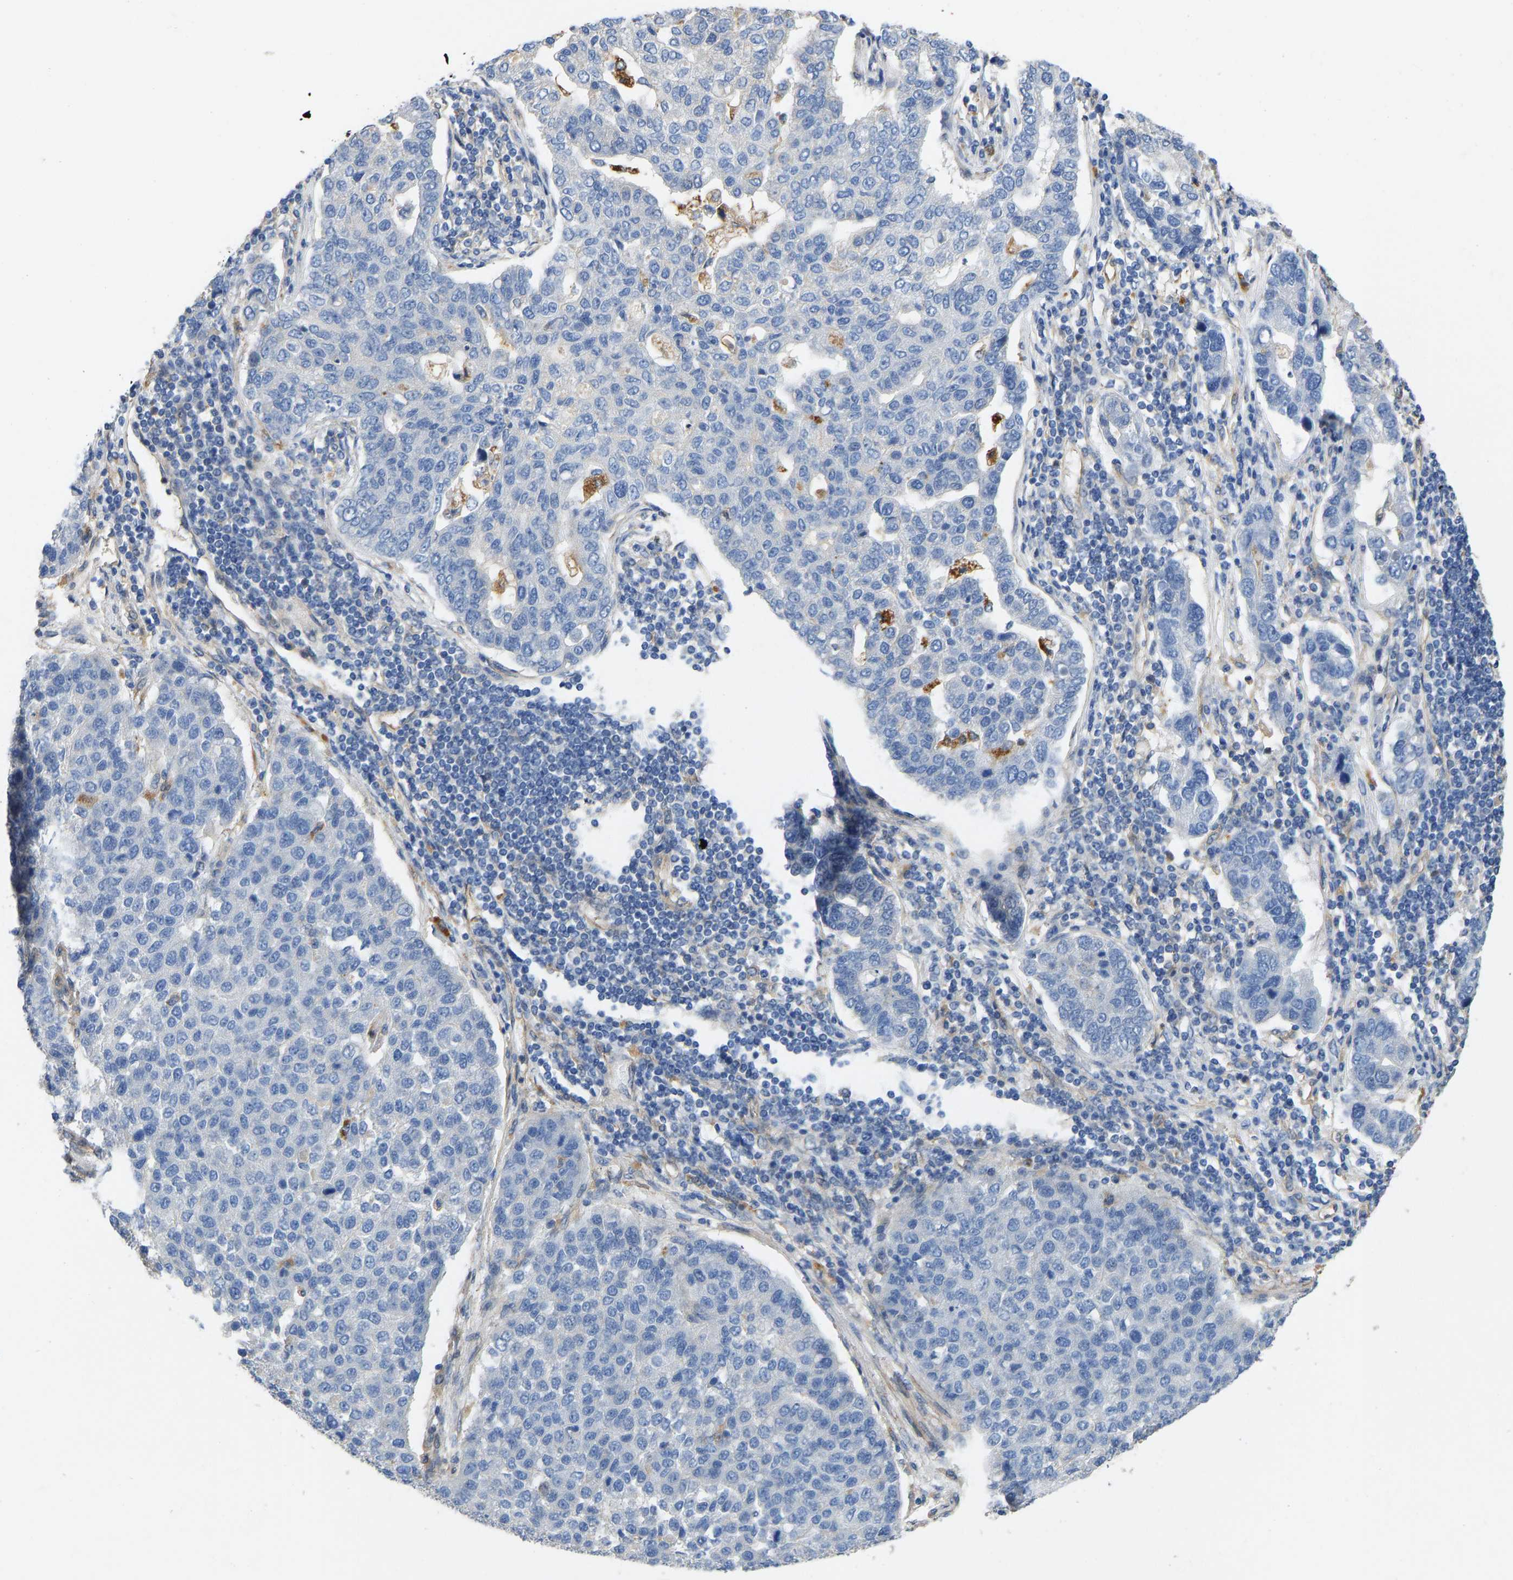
{"staining": {"intensity": "negative", "quantity": "none", "location": "none"}, "tissue": "pancreatic cancer", "cell_type": "Tumor cells", "image_type": "cancer", "snomed": [{"axis": "morphology", "description": "Adenocarcinoma, NOS"}, {"axis": "topography", "description": "Pancreas"}], "caption": "IHC histopathology image of neoplastic tissue: human adenocarcinoma (pancreatic) stained with DAB exhibits no significant protein positivity in tumor cells. (IHC, brightfield microscopy, high magnification).", "gene": "ELMO2", "patient": {"sex": "female", "age": 61}}